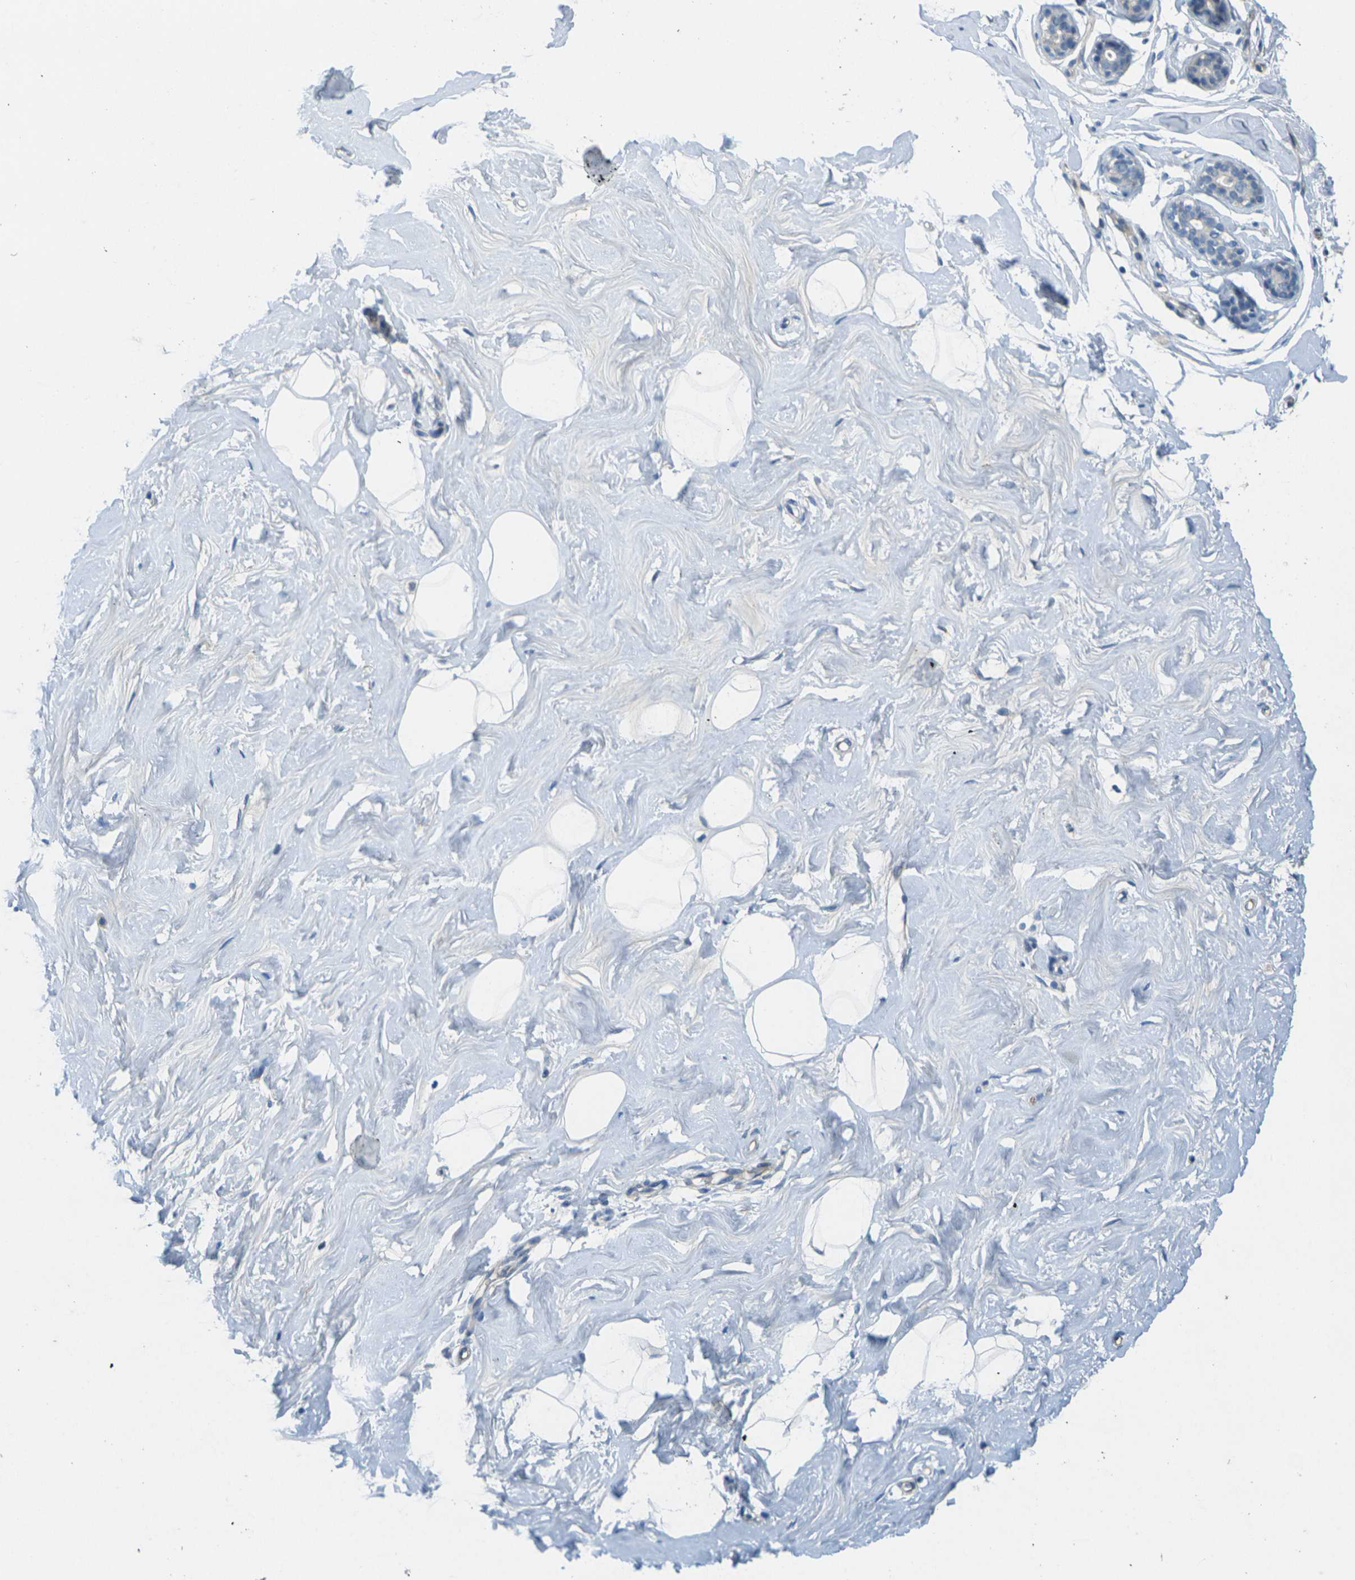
{"staining": {"intensity": "negative", "quantity": "none", "location": "none"}, "tissue": "breast", "cell_type": "Adipocytes", "image_type": "normal", "snomed": [{"axis": "morphology", "description": "Normal tissue, NOS"}, {"axis": "topography", "description": "Breast"}], "caption": "Benign breast was stained to show a protein in brown. There is no significant expression in adipocytes. The staining was performed using DAB (3,3'-diaminobenzidine) to visualize the protein expression in brown, while the nuclei were stained in blue with hematoxylin (Magnification: 20x).", "gene": "CYP2C8", "patient": {"sex": "female", "age": 23}}